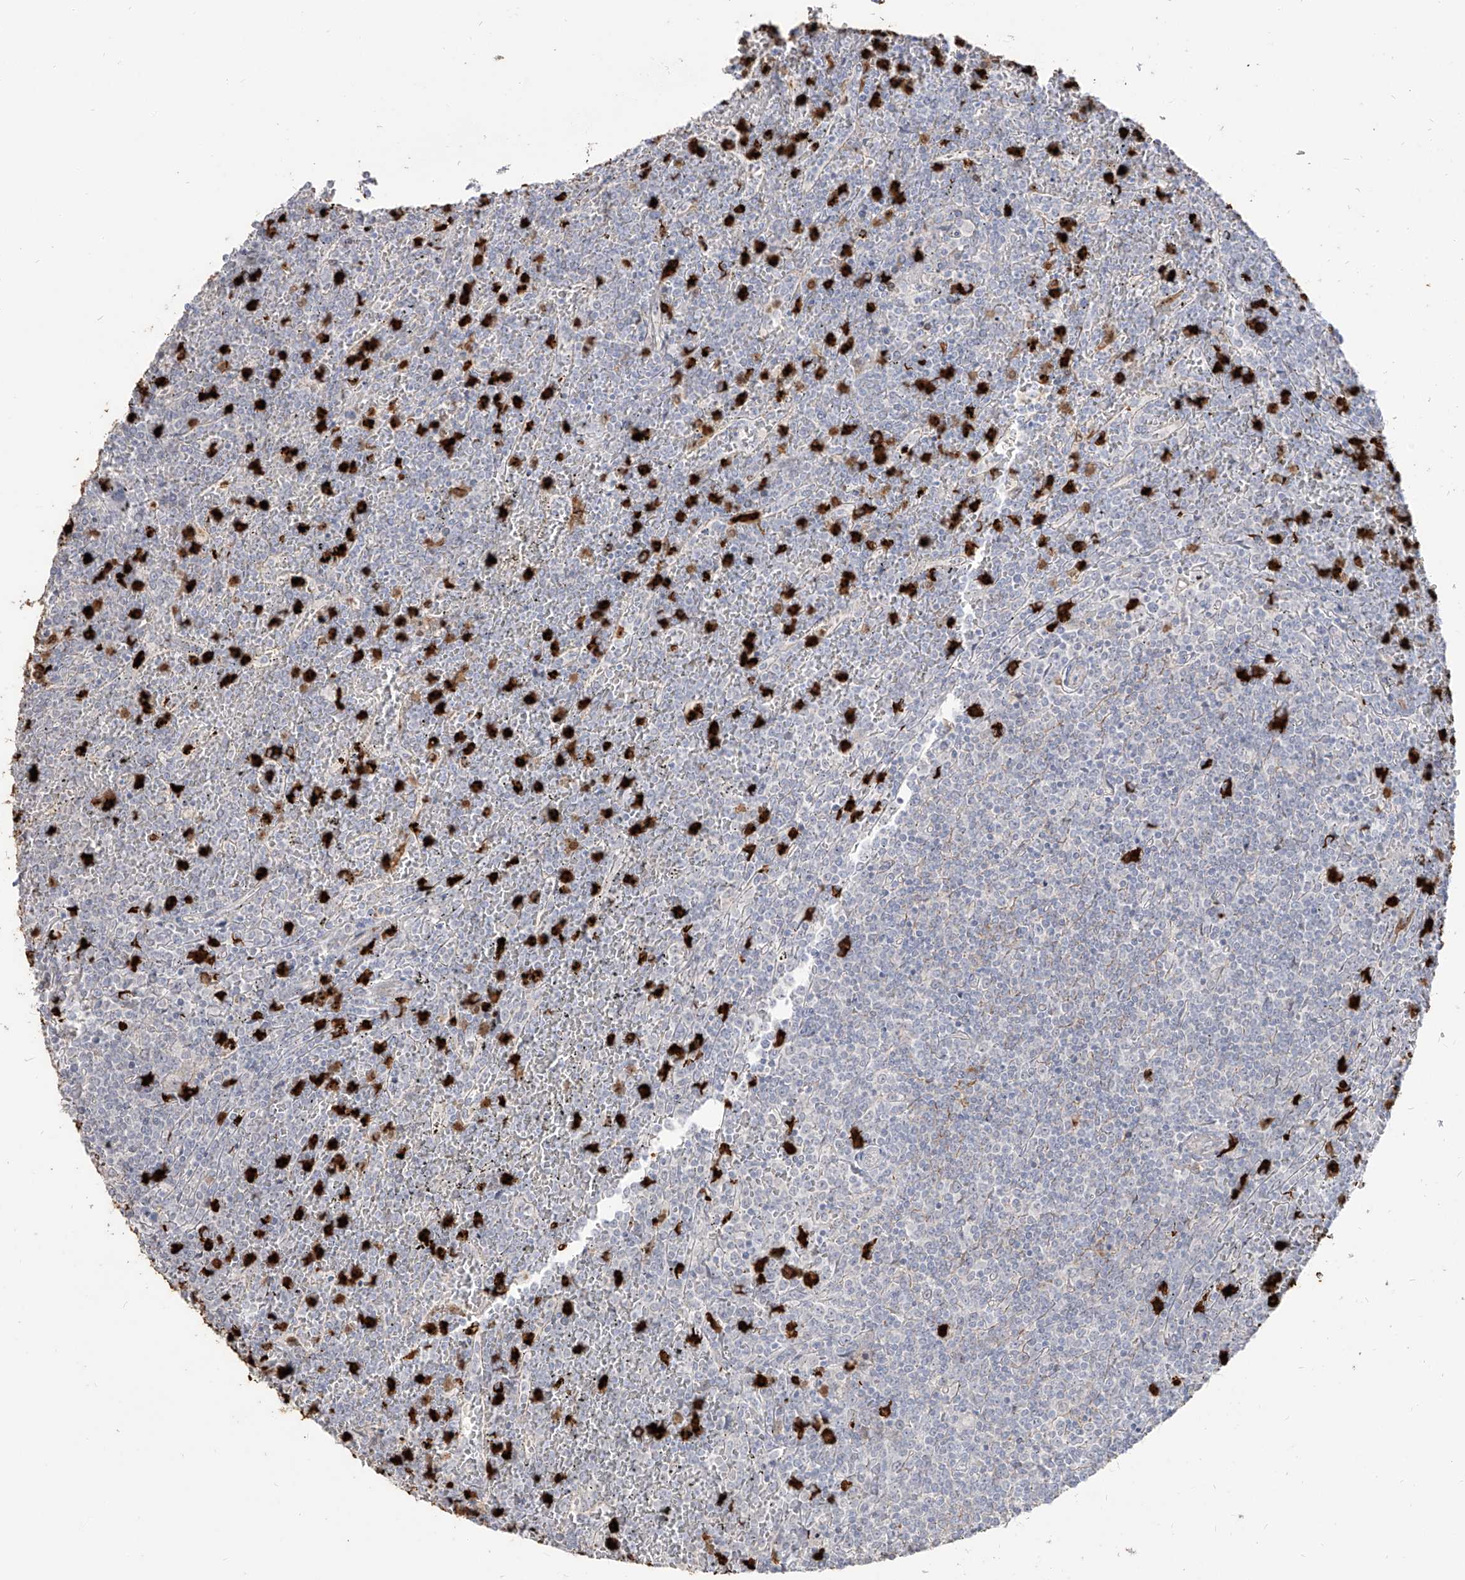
{"staining": {"intensity": "negative", "quantity": "none", "location": "none"}, "tissue": "lymphoma", "cell_type": "Tumor cells", "image_type": "cancer", "snomed": [{"axis": "morphology", "description": "Malignant lymphoma, non-Hodgkin's type, Low grade"}, {"axis": "topography", "description": "Spleen"}], "caption": "Photomicrograph shows no protein expression in tumor cells of lymphoma tissue. The staining was performed using DAB (3,3'-diaminobenzidine) to visualize the protein expression in brown, while the nuclei were stained in blue with hematoxylin (Magnification: 20x).", "gene": "ZNF227", "patient": {"sex": "female", "age": 19}}